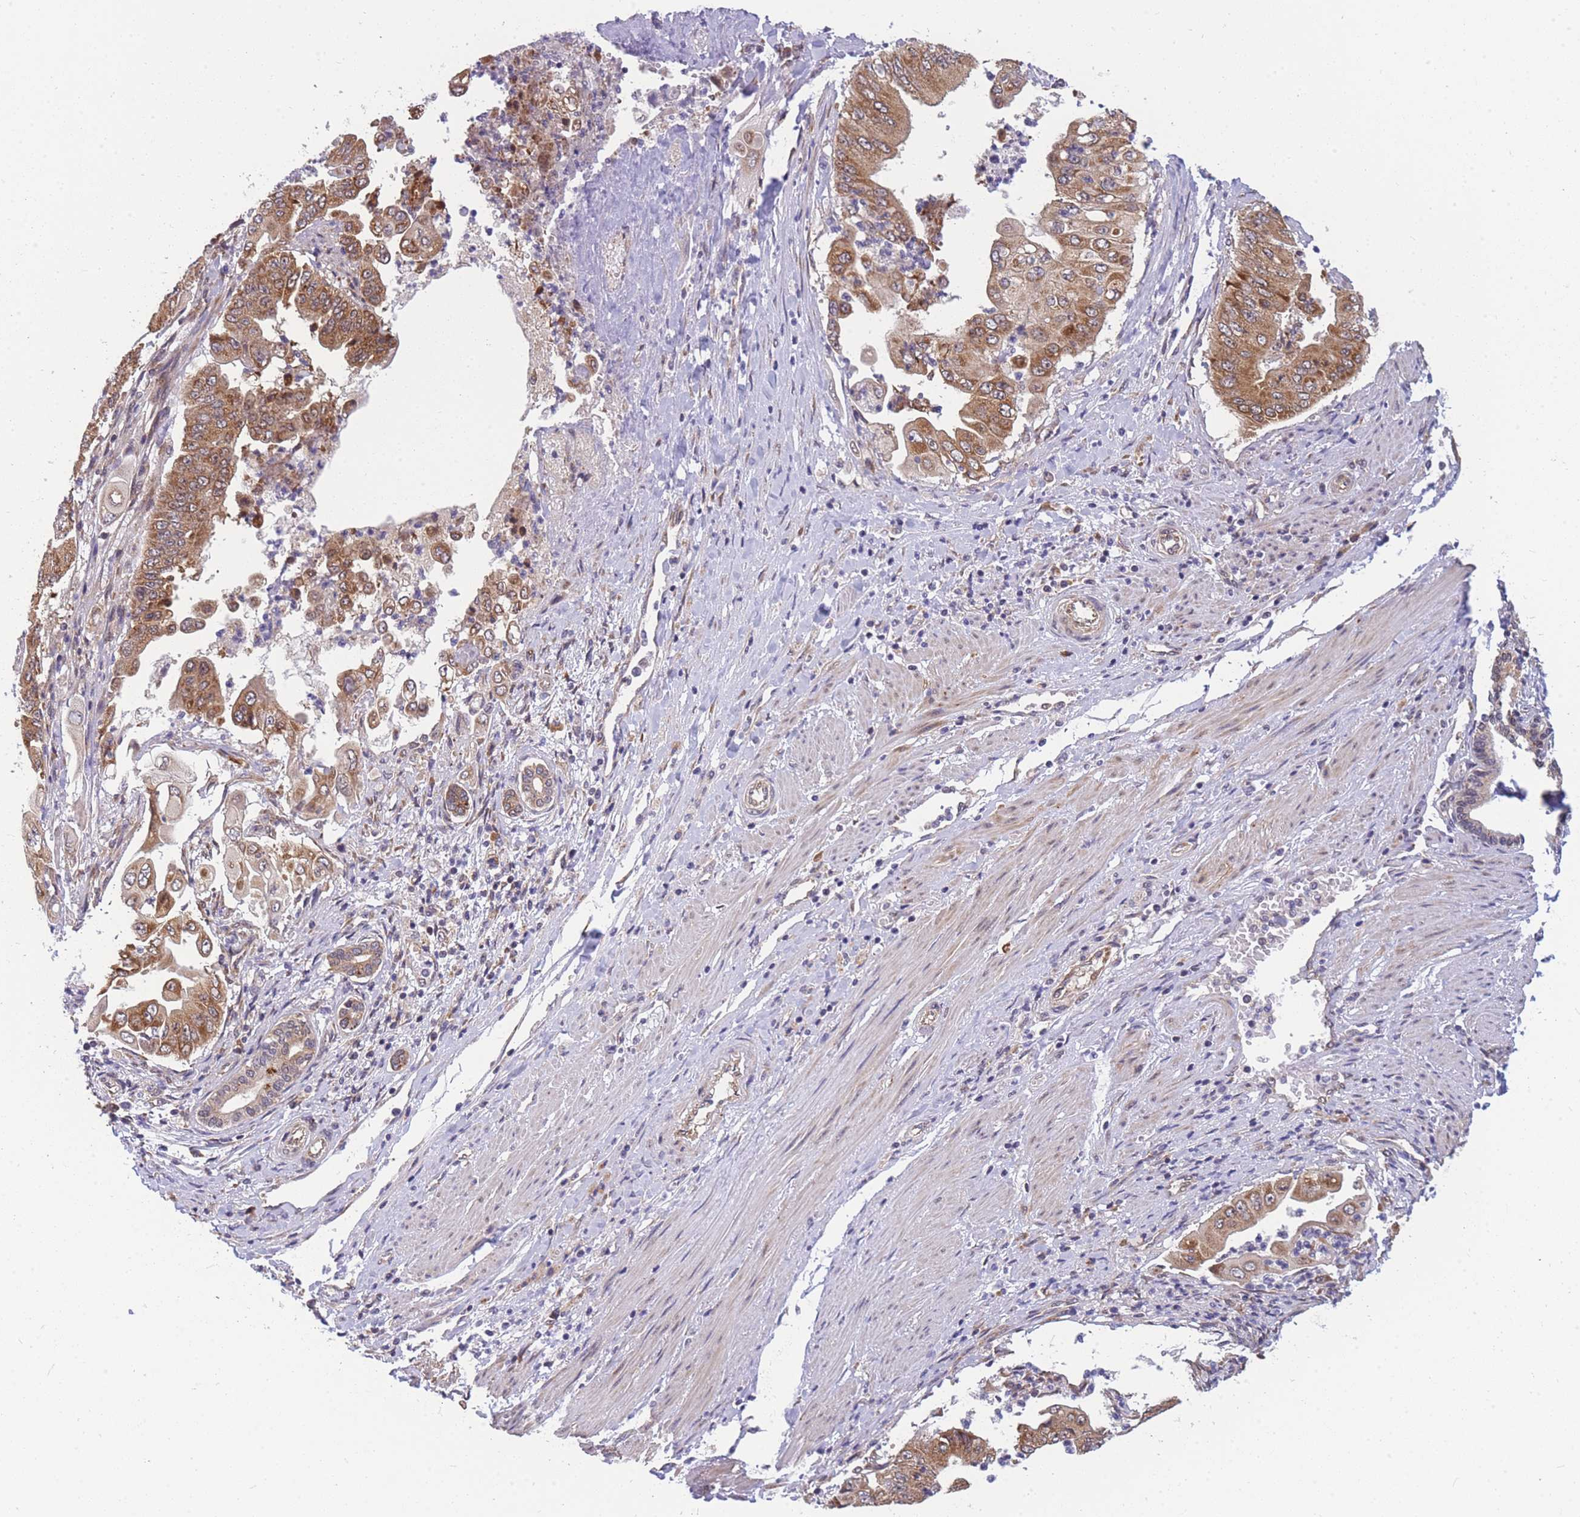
{"staining": {"intensity": "moderate", "quantity": ">75%", "location": "cytoplasmic/membranous"}, "tissue": "pancreatic cancer", "cell_type": "Tumor cells", "image_type": "cancer", "snomed": [{"axis": "morphology", "description": "Adenocarcinoma, NOS"}, {"axis": "topography", "description": "Pancreas"}], "caption": "Brown immunohistochemical staining in human pancreatic adenocarcinoma displays moderate cytoplasmic/membranous positivity in about >75% of tumor cells.", "gene": "MRPL23", "patient": {"sex": "female", "age": 77}}